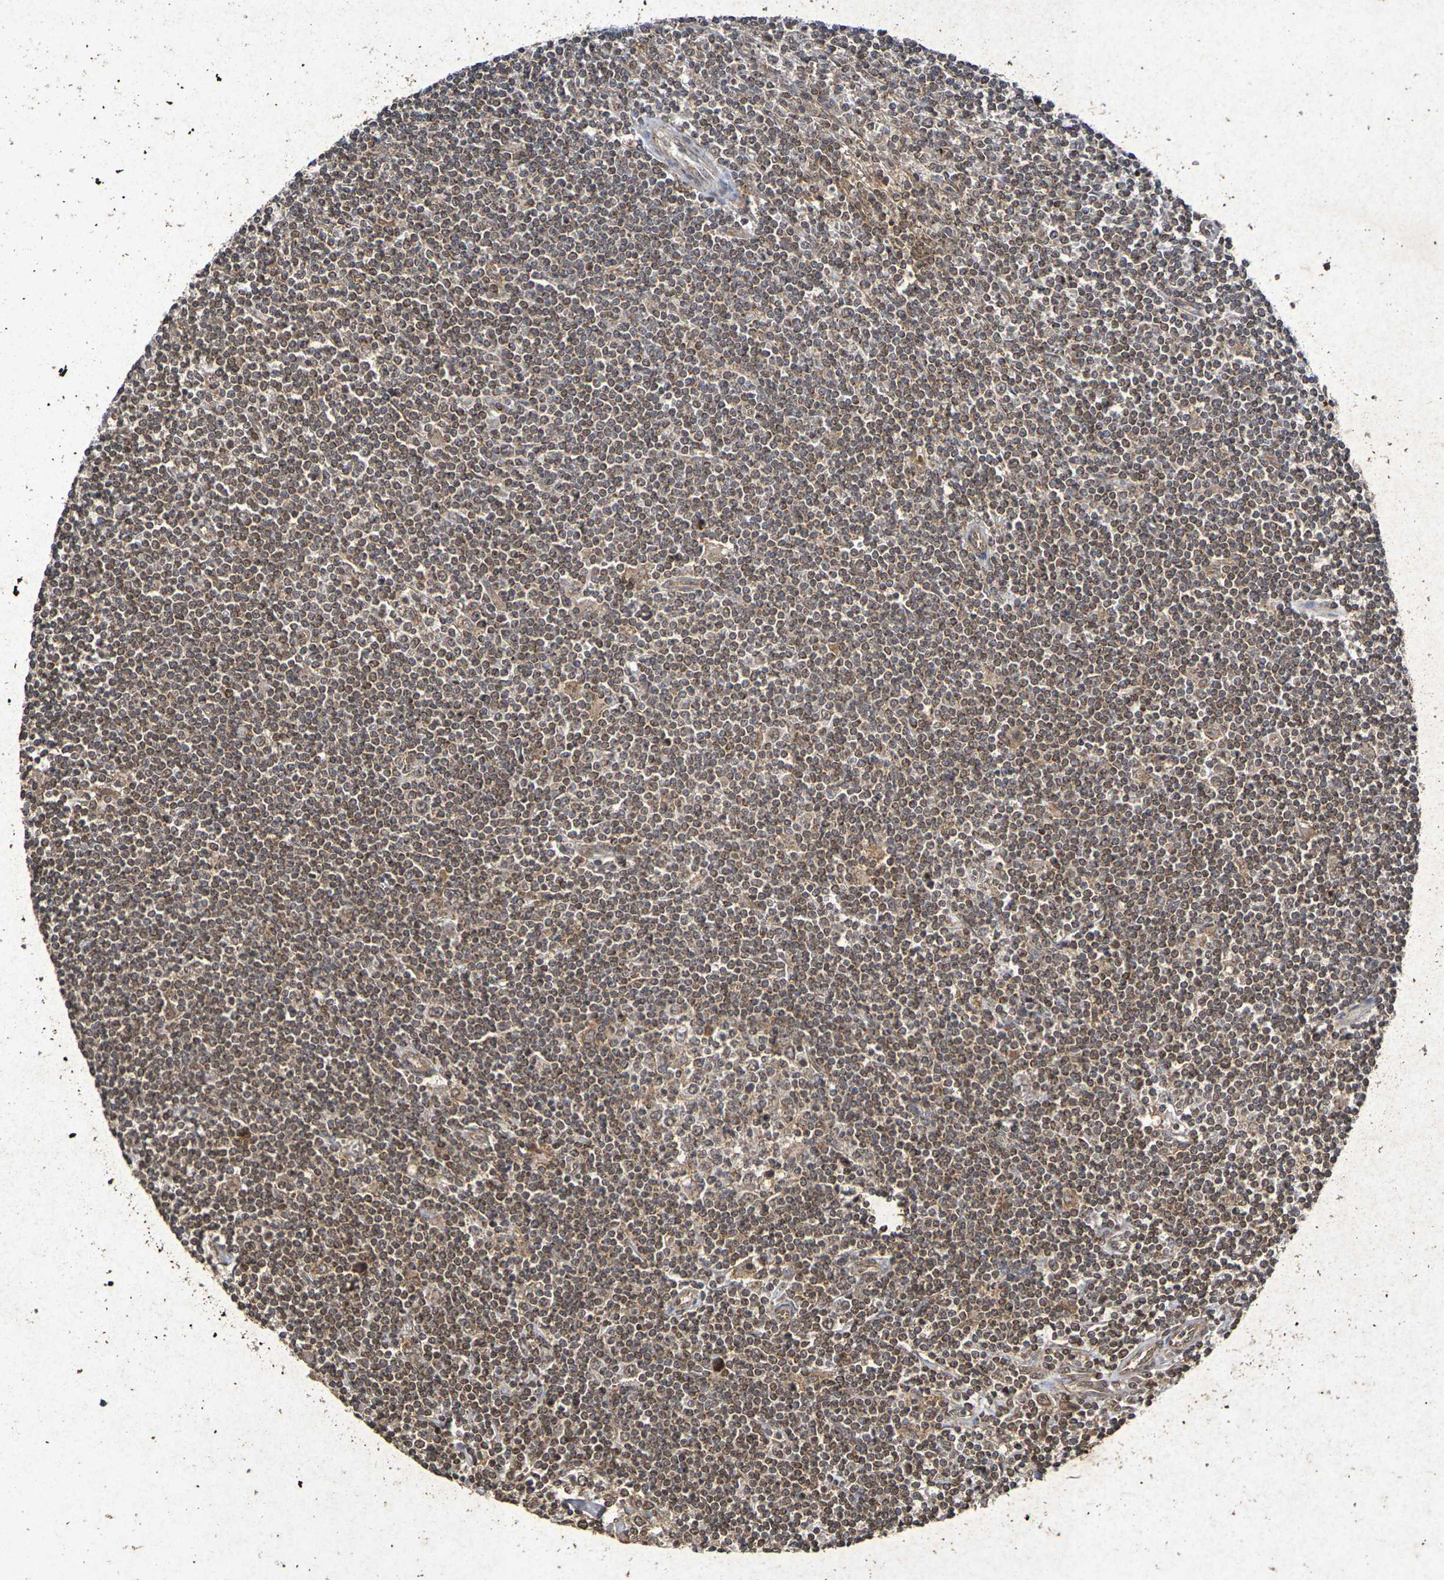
{"staining": {"intensity": "moderate", "quantity": ">75%", "location": "cytoplasmic/membranous,nuclear"}, "tissue": "lymphoma", "cell_type": "Tumor cells", "image_type": "cancer", "snomed": [{"axis": "morphology", "description": "Malignant lymphoma, non-Hodgkin's type, Low grade"}, {"axis": "topography", "description": "Spleen"}], "caption": "Lymphoma stained with a brown dye demonstrates moderate cytoplasmic/membranous and nuclear positive staining in about >75% of tumor cells.", "gene": "GUCY1A2", "patient": {"sex": "male", "age": 76}}